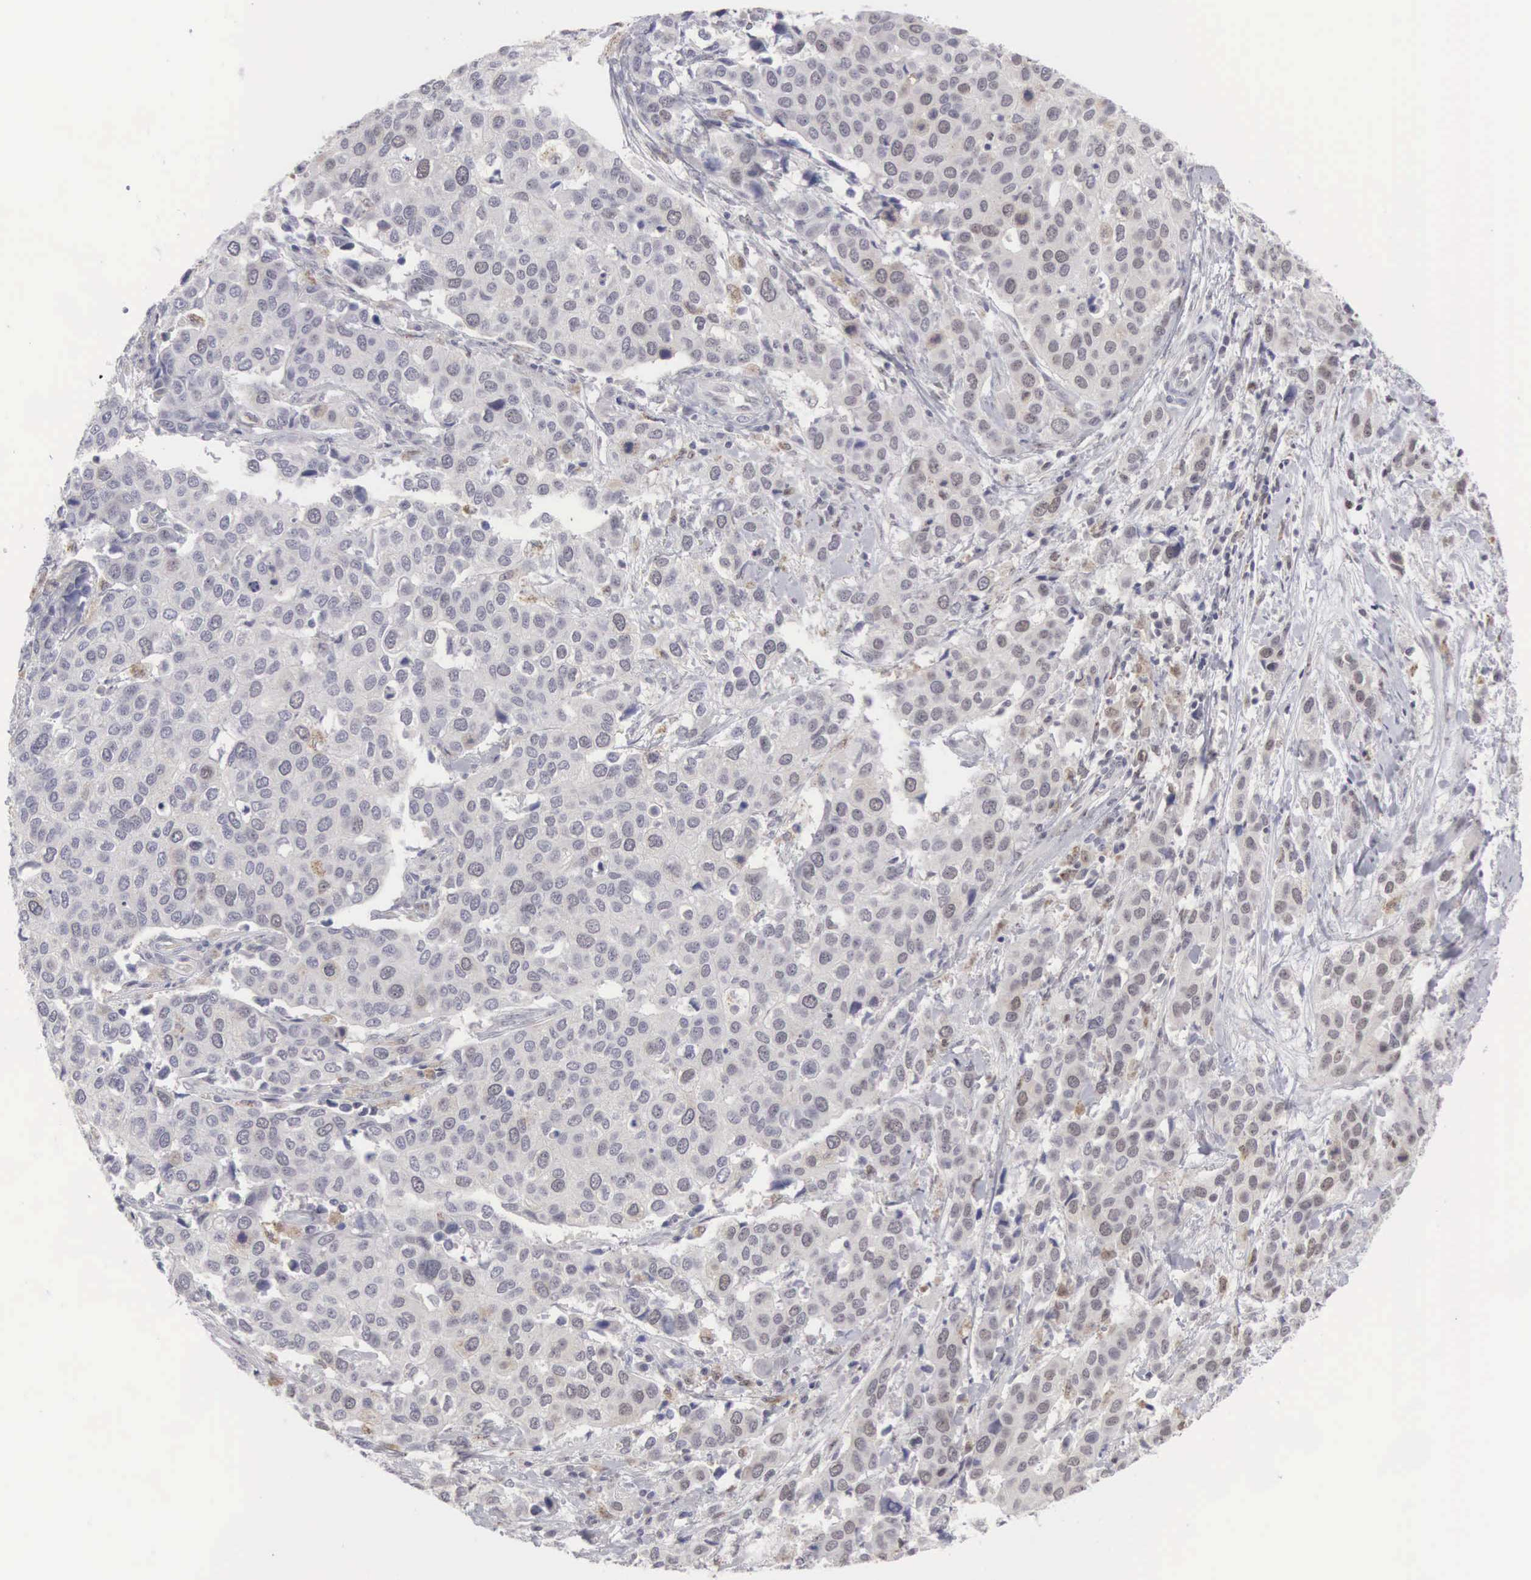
{"staining": {"intensity": "weak", "quantity": "<25%", "location": "nuclear"}, "tissue": "cervical cancer", "cell_type": "Tumor cells", "image_type": "cancer", "snomed": [{"axis": "morphology", "description": "Squamous cell carcinoma, NOS"}, {"axis": "topography", "description": "Cervix"}], "caption": "The image exhibits no significant positivity in tumor cells of cervical cancer.", "gene": "MNAT1", "patient": {"sex": "female", "age": 54}}